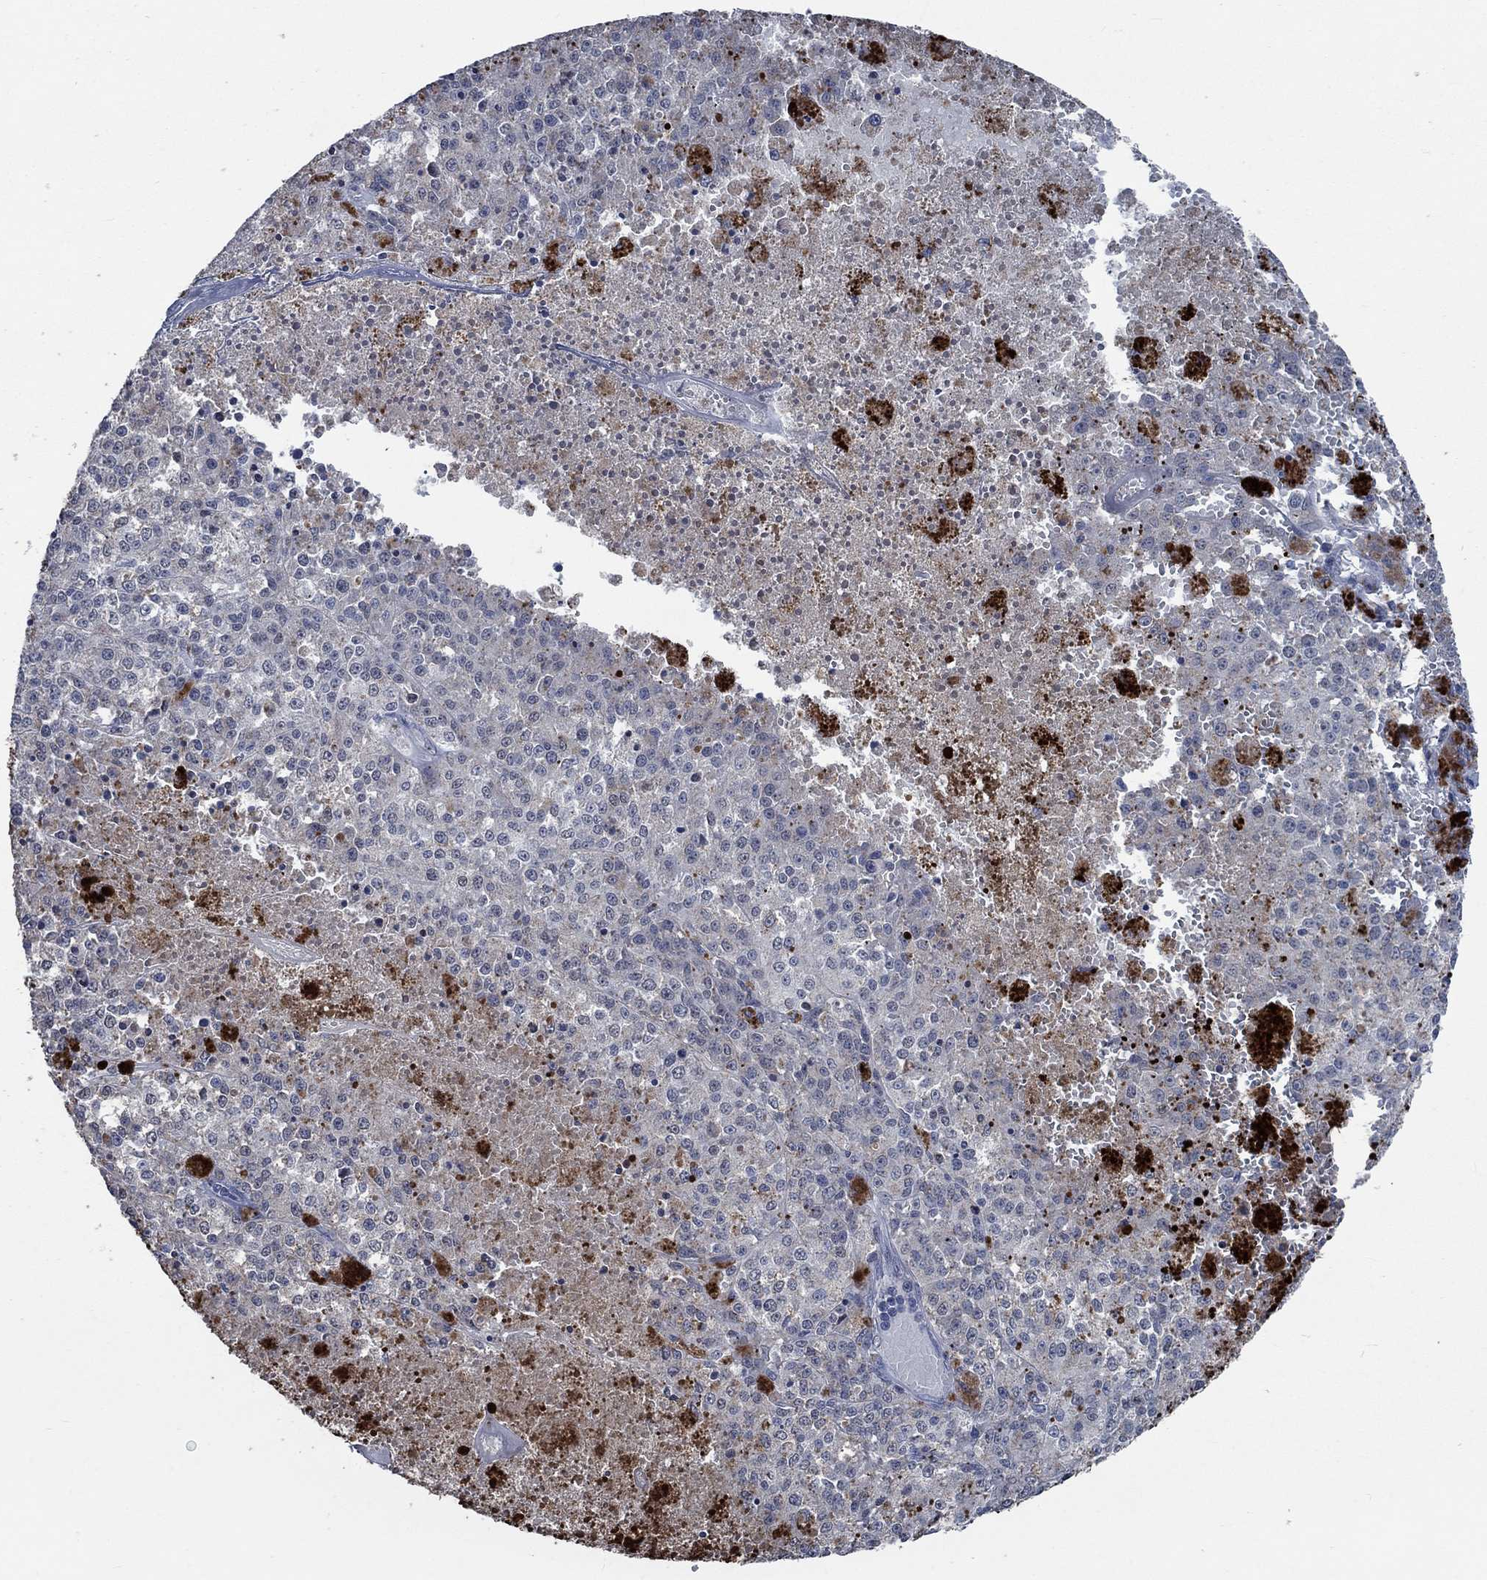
{"staining": {"intensity": "negative", "quantity": "none", "location": "none"}, "tissue": "melanoma", "cell_type": "Tumor cells", "image_type": "cancer", "snomed": [{"axis": "morphology", "description": "Malignant melanoma, Metastatic site"}, {"axis": "topography", "description": "Lymph node"}], "caption": "Histopathology image shows no protein staining in tumor cells of melanoma tissue.", "gene": "OBSCN", "patient": {"sex": "female", "age": 64}}